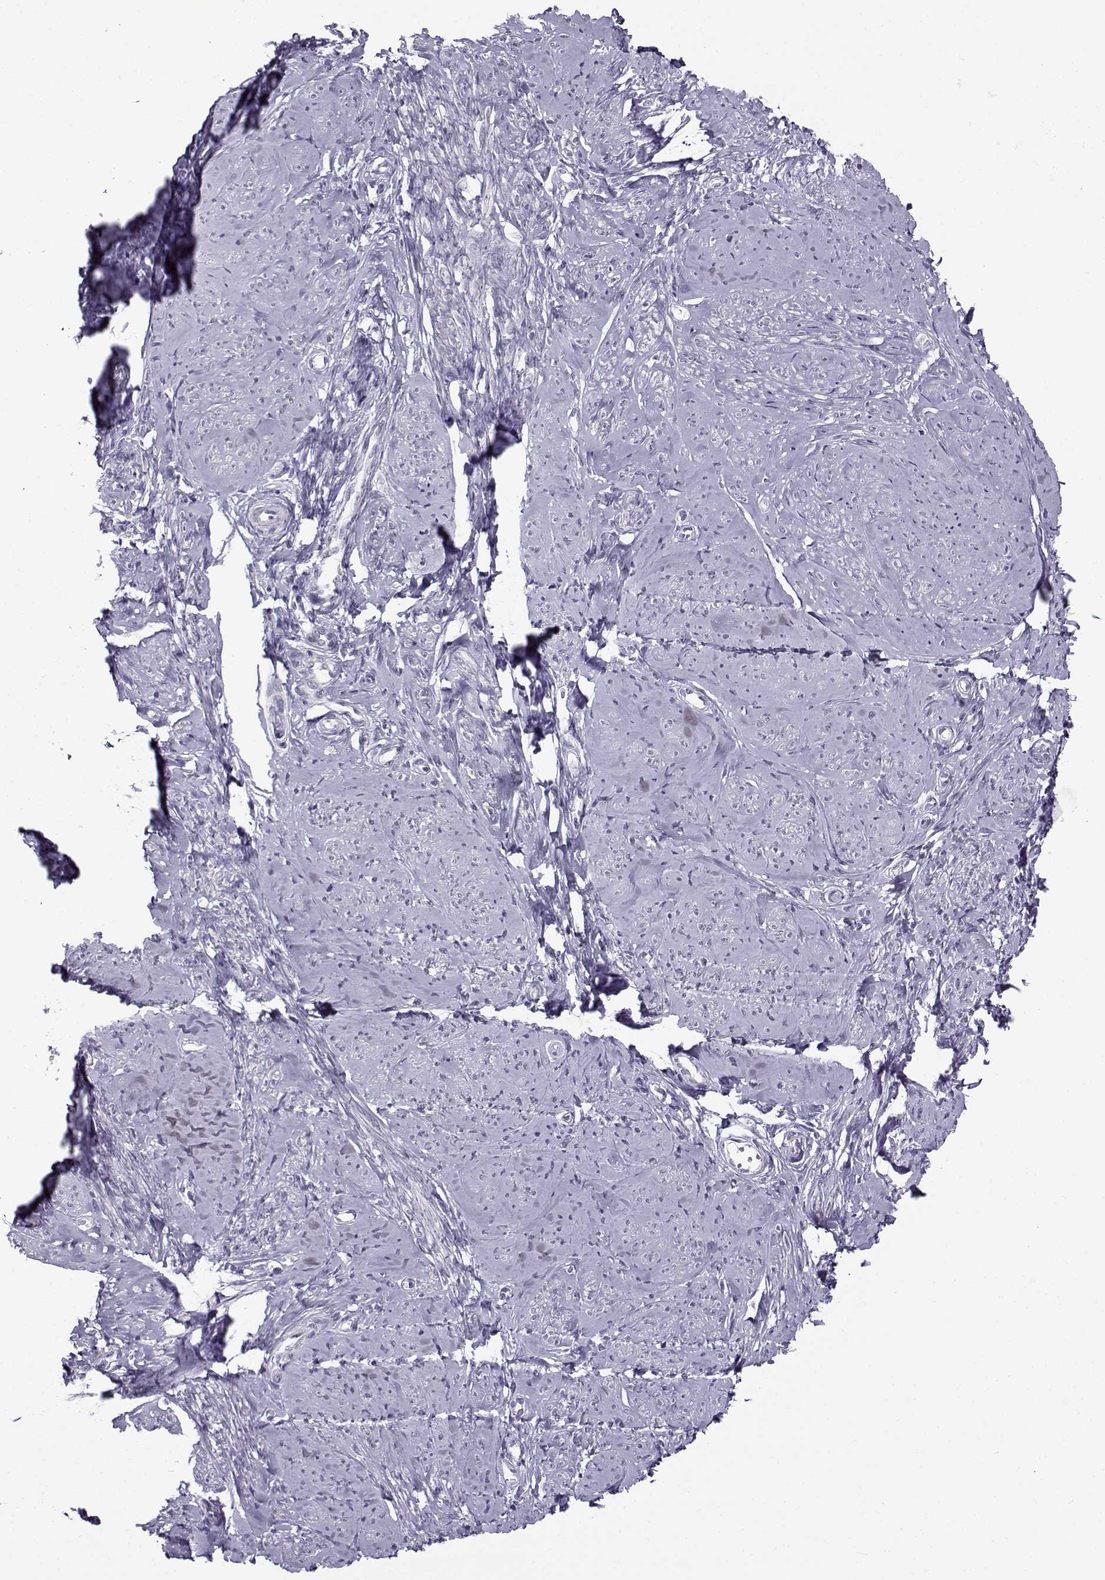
{"staining": {"intensity": "negative", "quantity": "none", "location": "none"}, "tissue": "smooth muscle", "cell_type": "Smooth muscle cells", "image_type": "normal", "snomed": [{"axis": "morphology", "description": "Normal tissue, NOS"}, {"axis": "topography", "description": "Smooth muscle"}], "caption": "High magnification brightfield microscopy of unremarkable smooth muscle stained with DAB (3,3'-diaminobenzidine) (brown) and counterstained with hematoxylin (blue): smooth muscle cells show no significant expression.", "gene": "TEX55", "patient": {"sex": "female", "age": 48}}